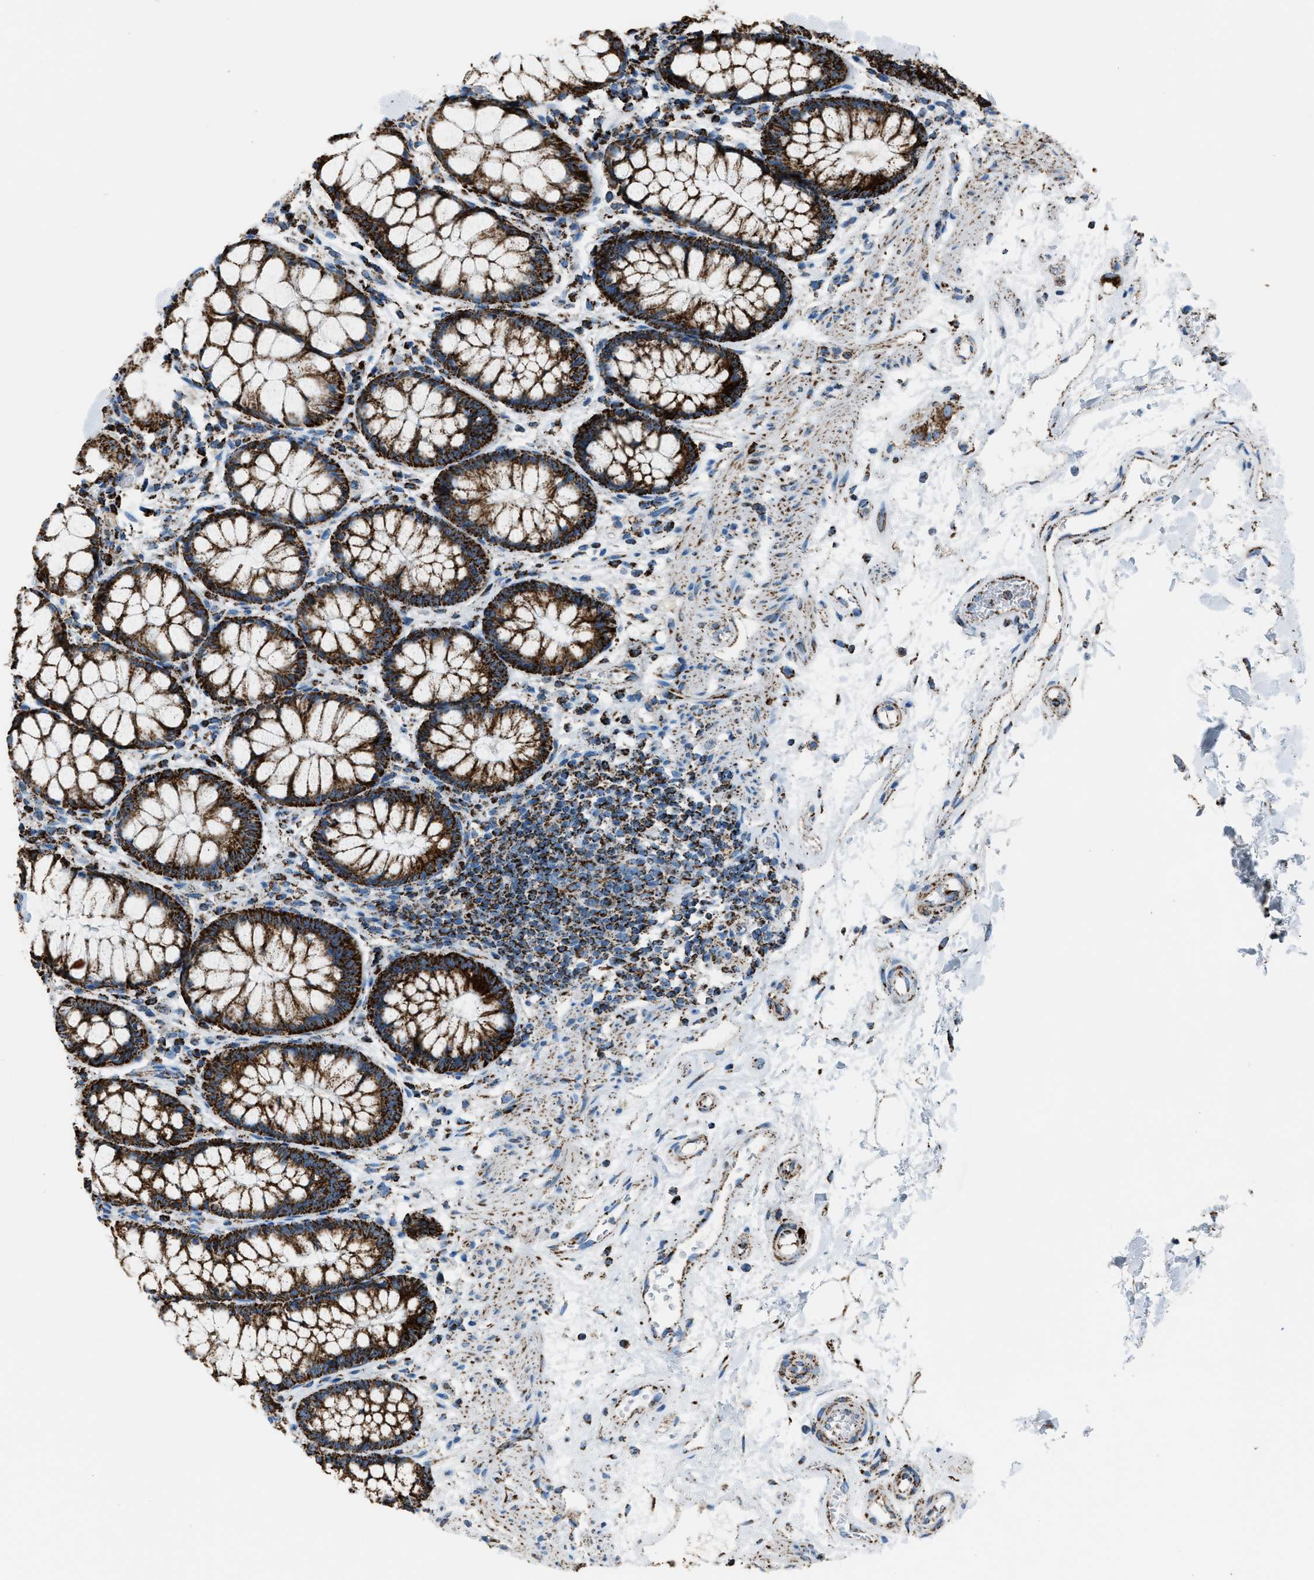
{"staining": {"intensity": "strong", "quantity": ">75%", "location": "cytoplasmic/membranous"}, "tissue": "rectum", "cell_type": "Glandular cells", "image_type": "normal", "snomed": [{"axis": "morphology", "description": "Normal tissue, NOS"}, {"axis": "topography", "description": "Rectum"}], "caption": "A high-resolution micrograph shows immunohistochemistry (IHC) staining of unremarkable rectum, which exhibits strong cytoplasmic/membranous staining in about >75% of glandular cells.", "gene": "MDH2", "patient": {"sex": "male", "age": 64}}